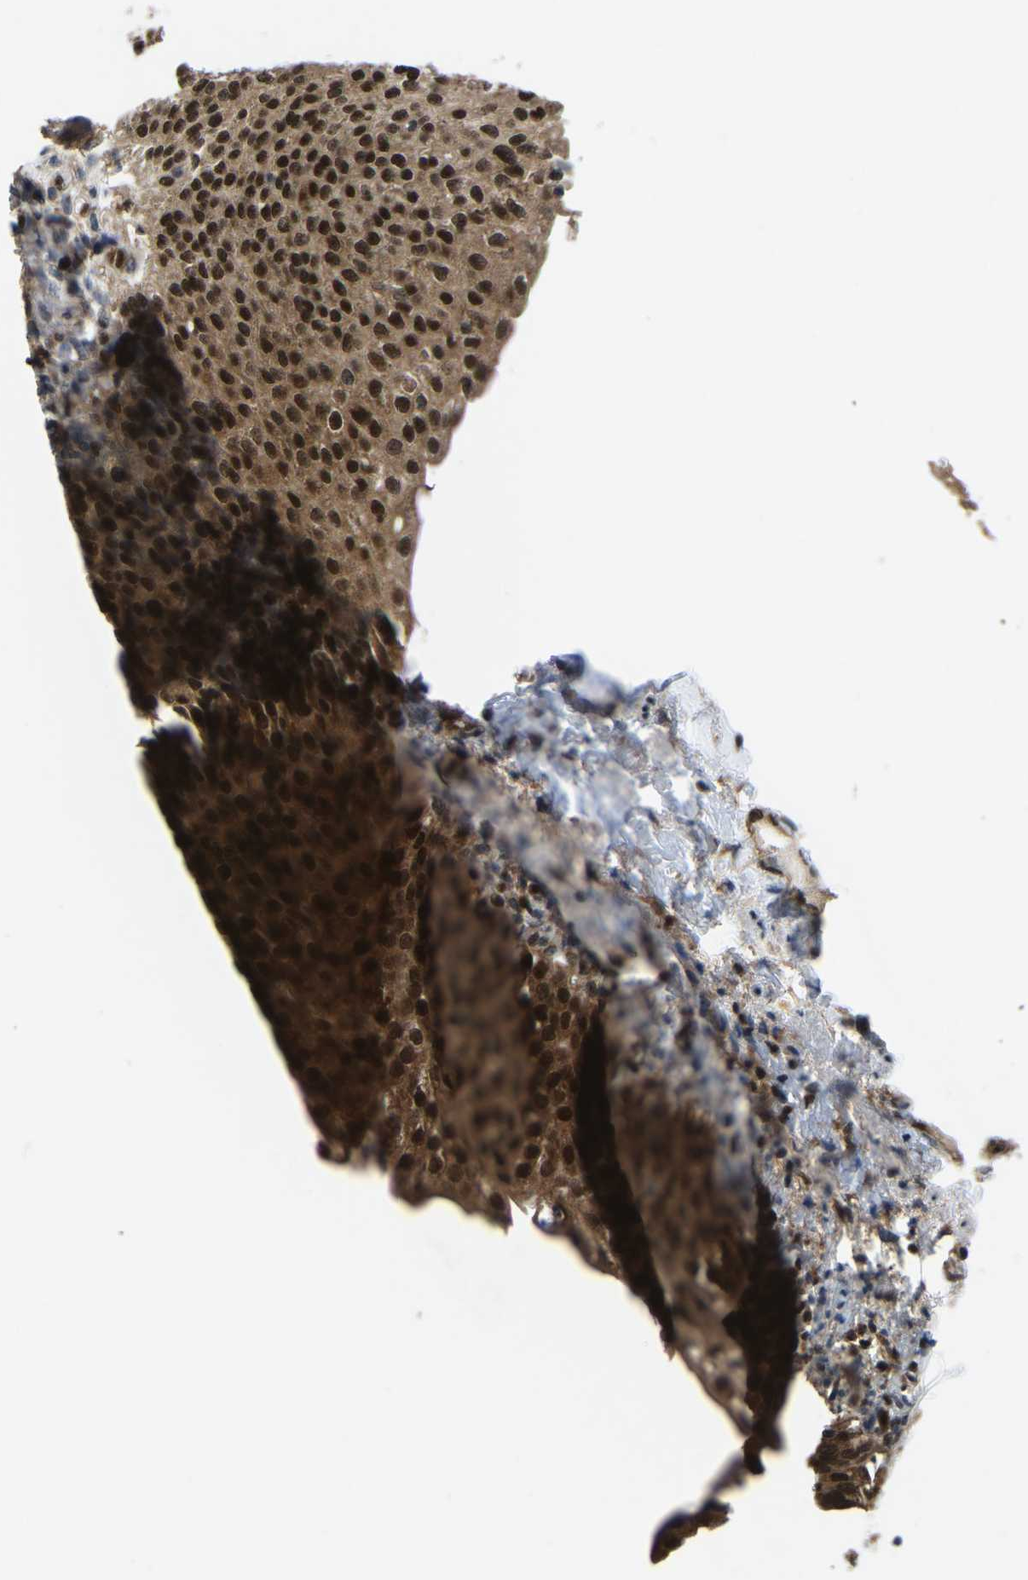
{"staining": {"intensity": "strong", "quantity": ">75%", "location": "cytoplasmic/membranous,nuclear"}, "tissue": "urinary bladder", "cell_type": "Urothelial cells", "image_type": "normal", "snomed": [{"axis": "morphology", "description": "Normal tissue, NOS"}, {"axis": "topography", "description": "Urinary bladder"}], "caption": "The image demonstrates staining of unremarkable urinary bladder, revealing strong cytoplasmic/membranous,nuclear protein staining (brown color) within urothelial cells. The protein of interest is shown in brown color, while the nuclei are stained blue.", "gene": "DFFA", "patient": {"sex": "female", "age": 60}}